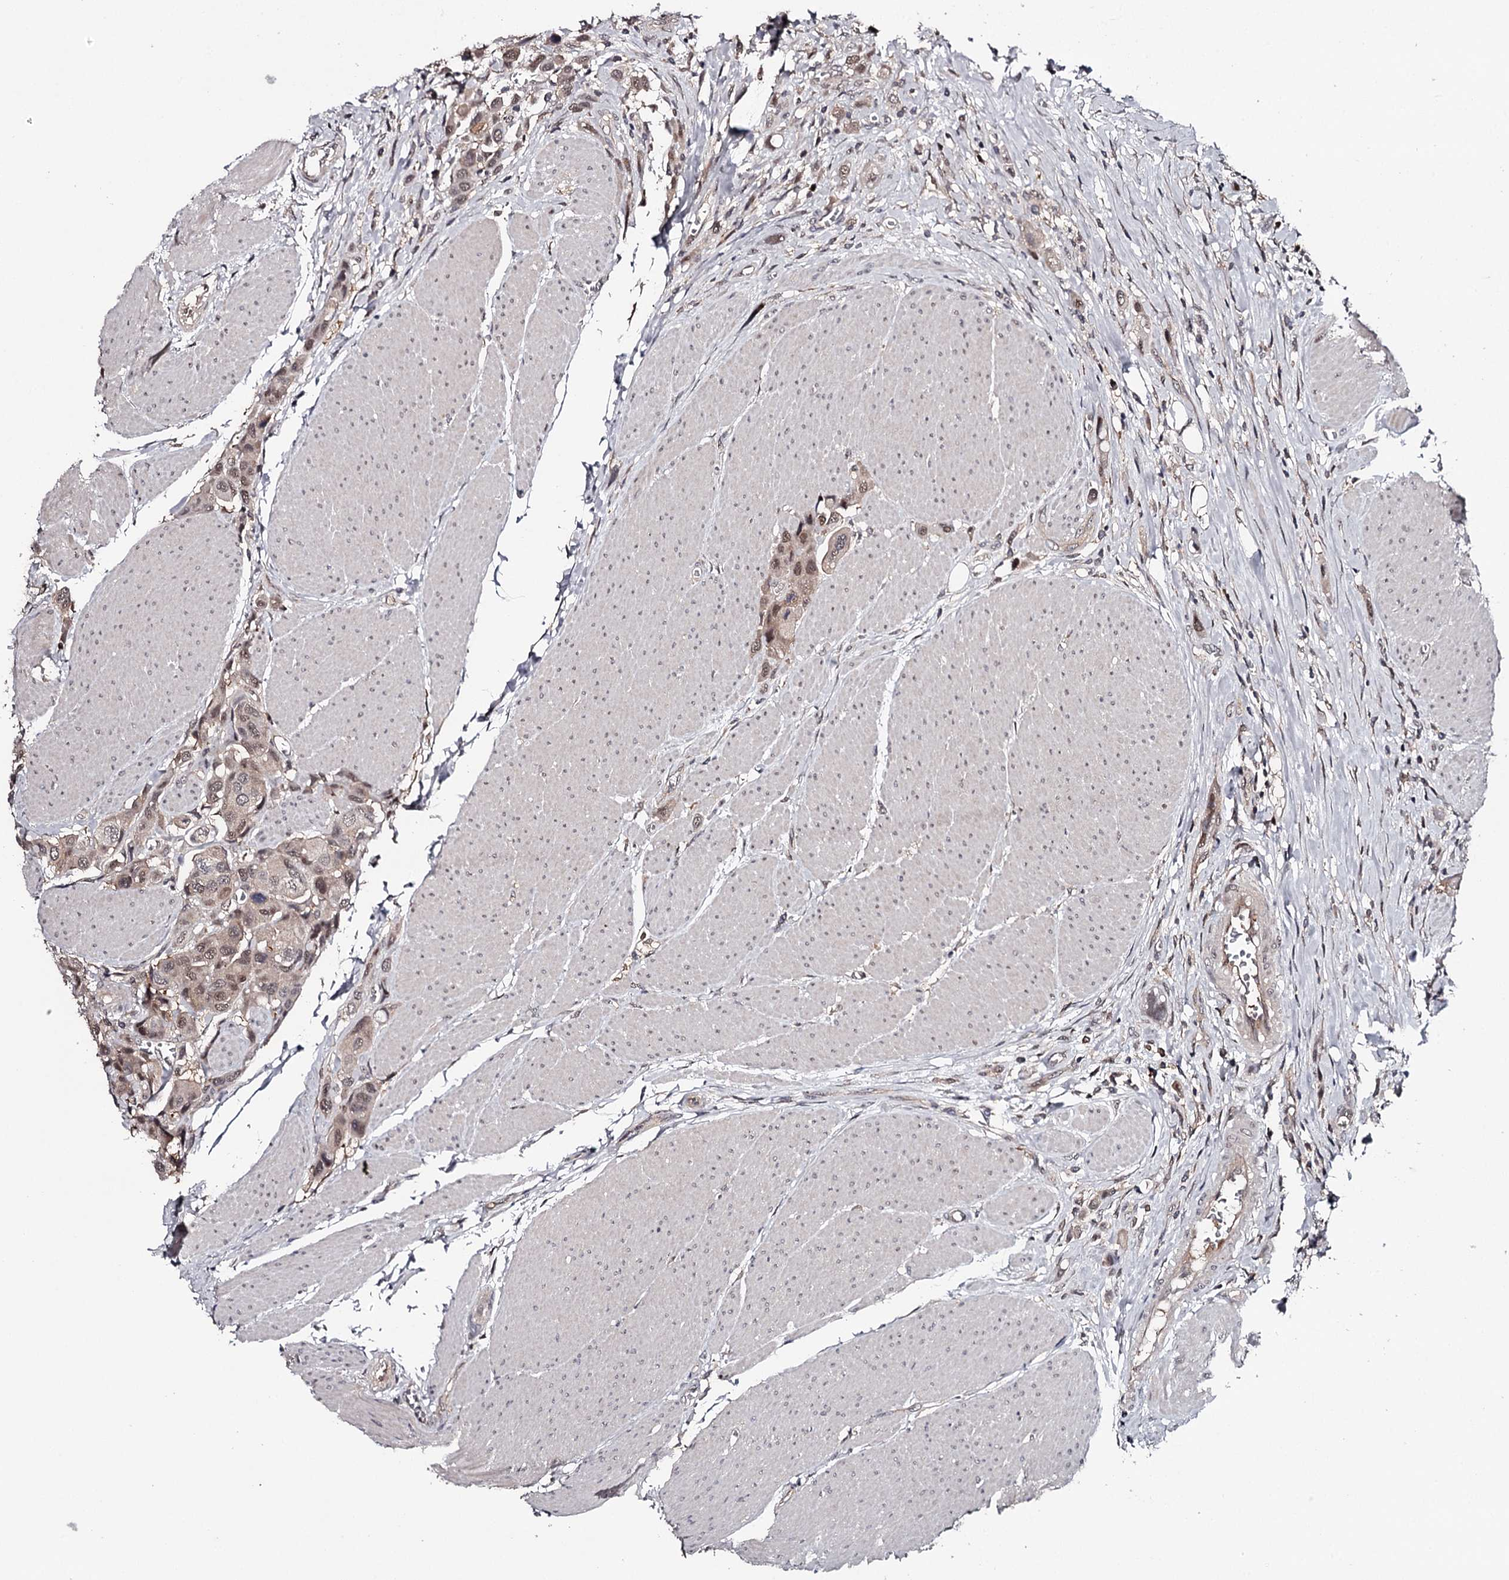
{"staining": {"intensity": "weak", "quantity": ">75%", "location": "cytoplasmic/membranous,nuclear"}, "tissue": "urothelial cancer", "cell_type": "Tumor cells", "image_type": "cancer", "snomed": [{"axis": "morphology", "description": "Urothelial carcinoma, High grade"}, {"axis": "topography", "description": "Urinary bladder"}], "caption": "Immunohistochemistry (IHC) (DAB) staining of human high-grade urothelial carcinoma reveals weak cytoplasmic/membranous and nuclear protein staining in about >75% of tumor cells. (DAB IHC with brightfield microscopy, high magnification).", "gene": "GTSF1", "patient": {"sex": "male", "age": 50}}